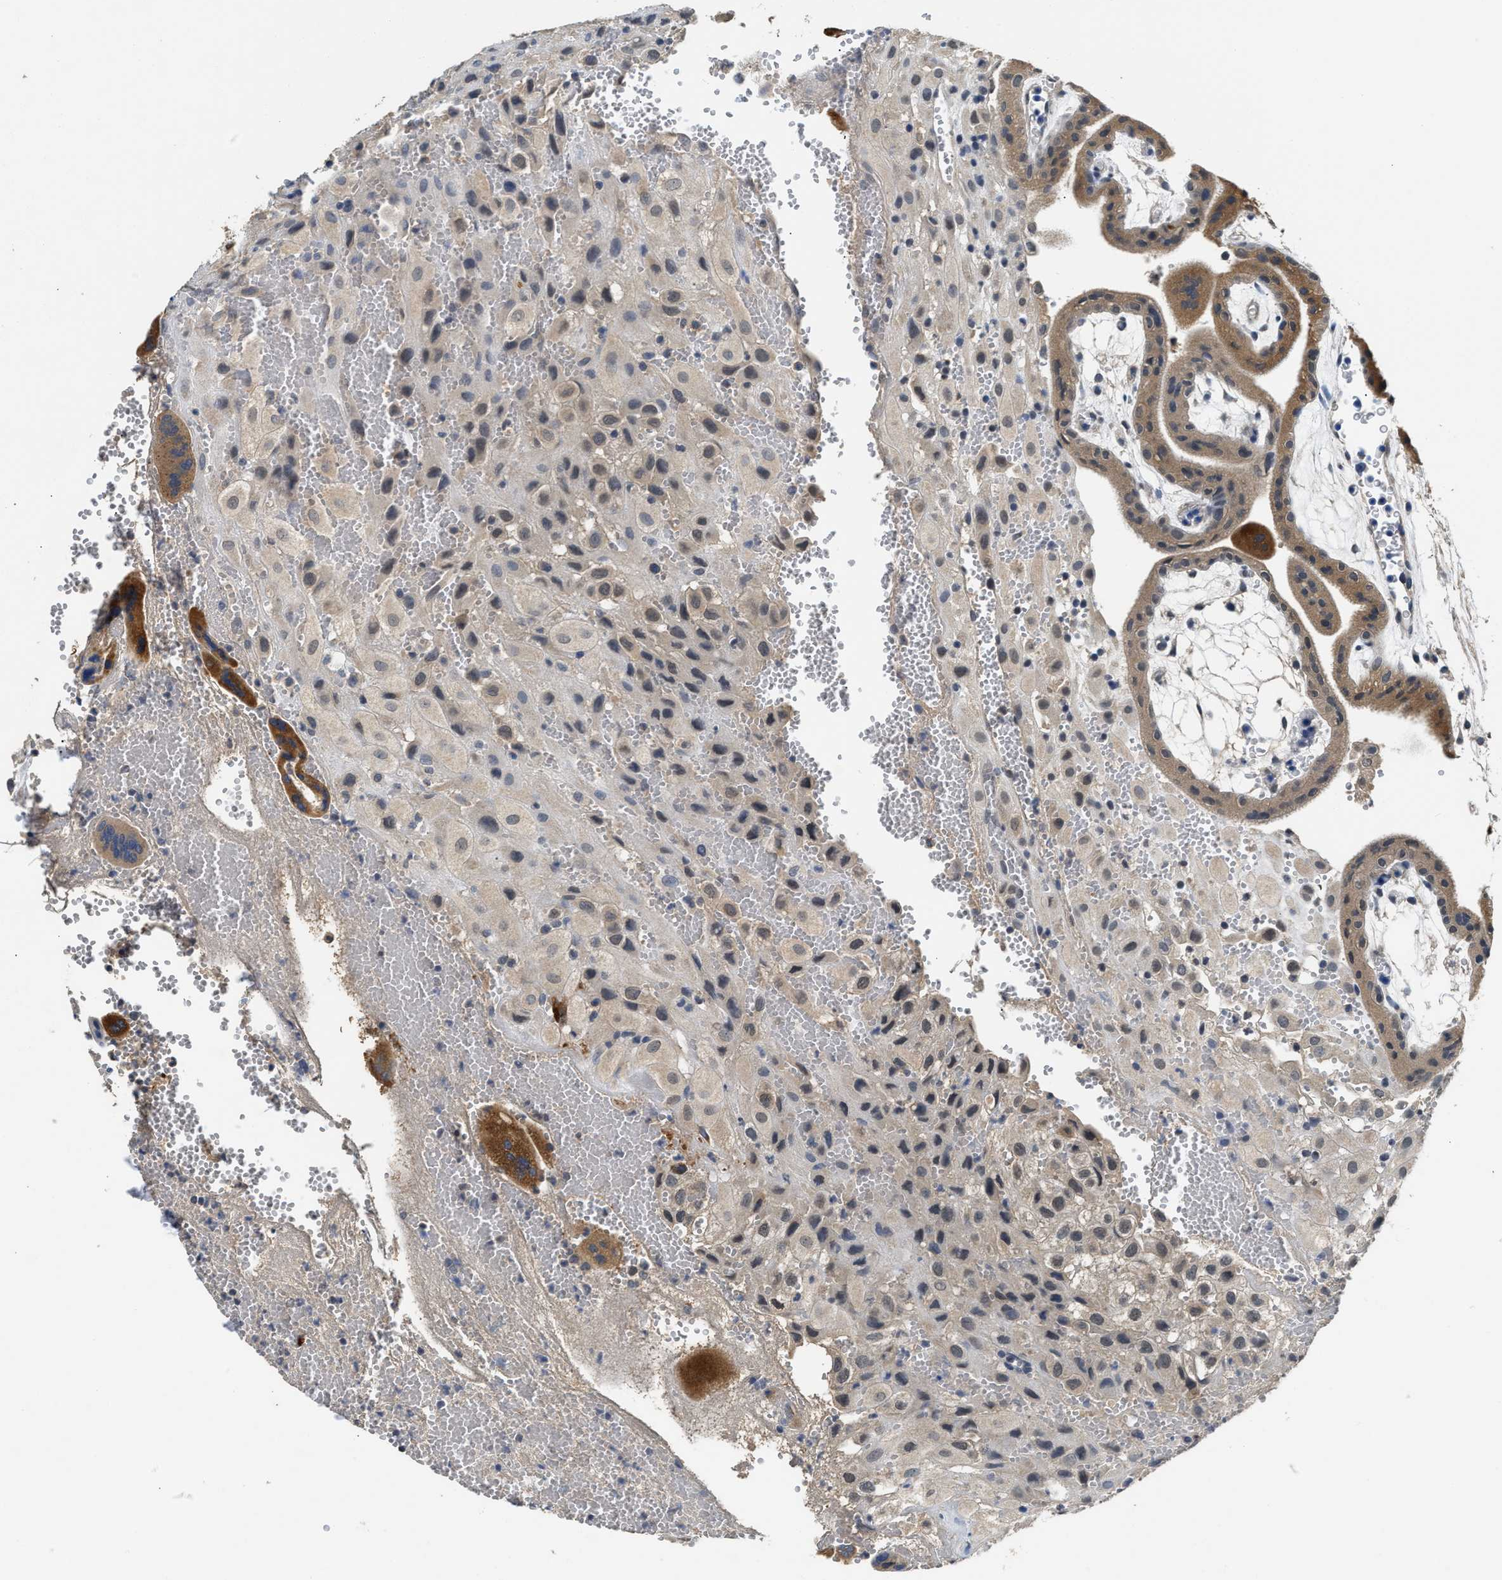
{"staining": {"intensity": "negative", "quantity": "none", "location": "none"}, "tissue": "placenta", "cell_type": "Decidual cells", "image_type": "normal", "snomed": [{"axis": "morphology", "description": "Normal tissue, NOS"}, {"axis": "topography", "description": "Placenta"}], "caption": "Placenta was stained to show a protein in brown. There is no significant positivity in decidual cells.", "gene": "INHA", "patient": {"sex": "female", "age": 18}}